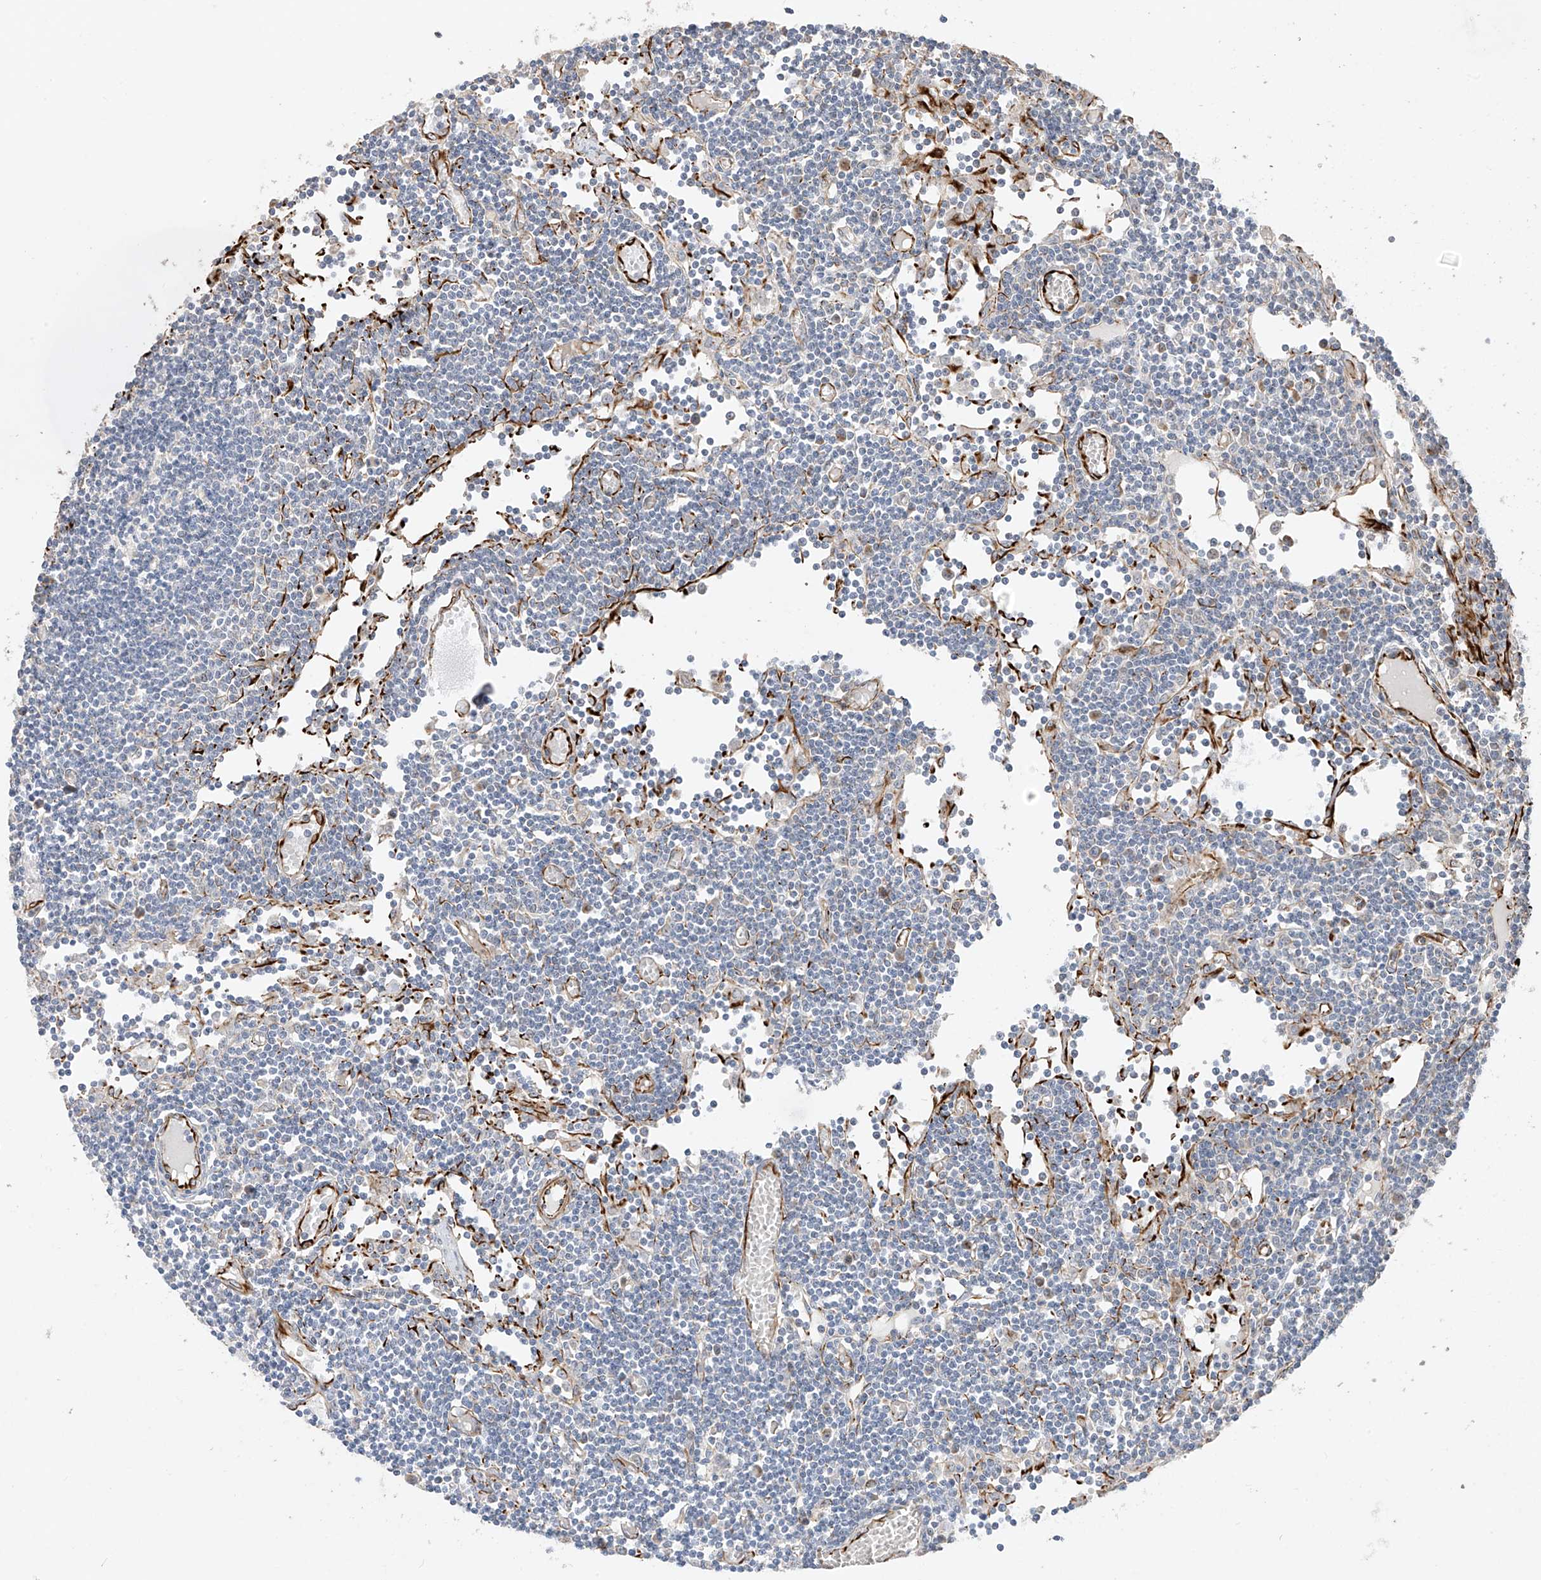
{"staining": {"intensity": "negative", "quantity": "none", "location": "none"}, "tissue": "lymph node", "cell_type": "Germinal center cells", "image_type": "normal", "snomed": [{"axis": "morphology", "description": "Normal tissue, NOS"}, {"axis": "topography", "description": "Lymph node"}], "caption": "Germinal center cells show no significant staining in benign lymph node. (Brightfield microscopy of DAB (3,3'-diaminobenzidine) IHC at high magnification).", "gene": "DCDC2", "patient": {"sex": "female", "age": 11}}